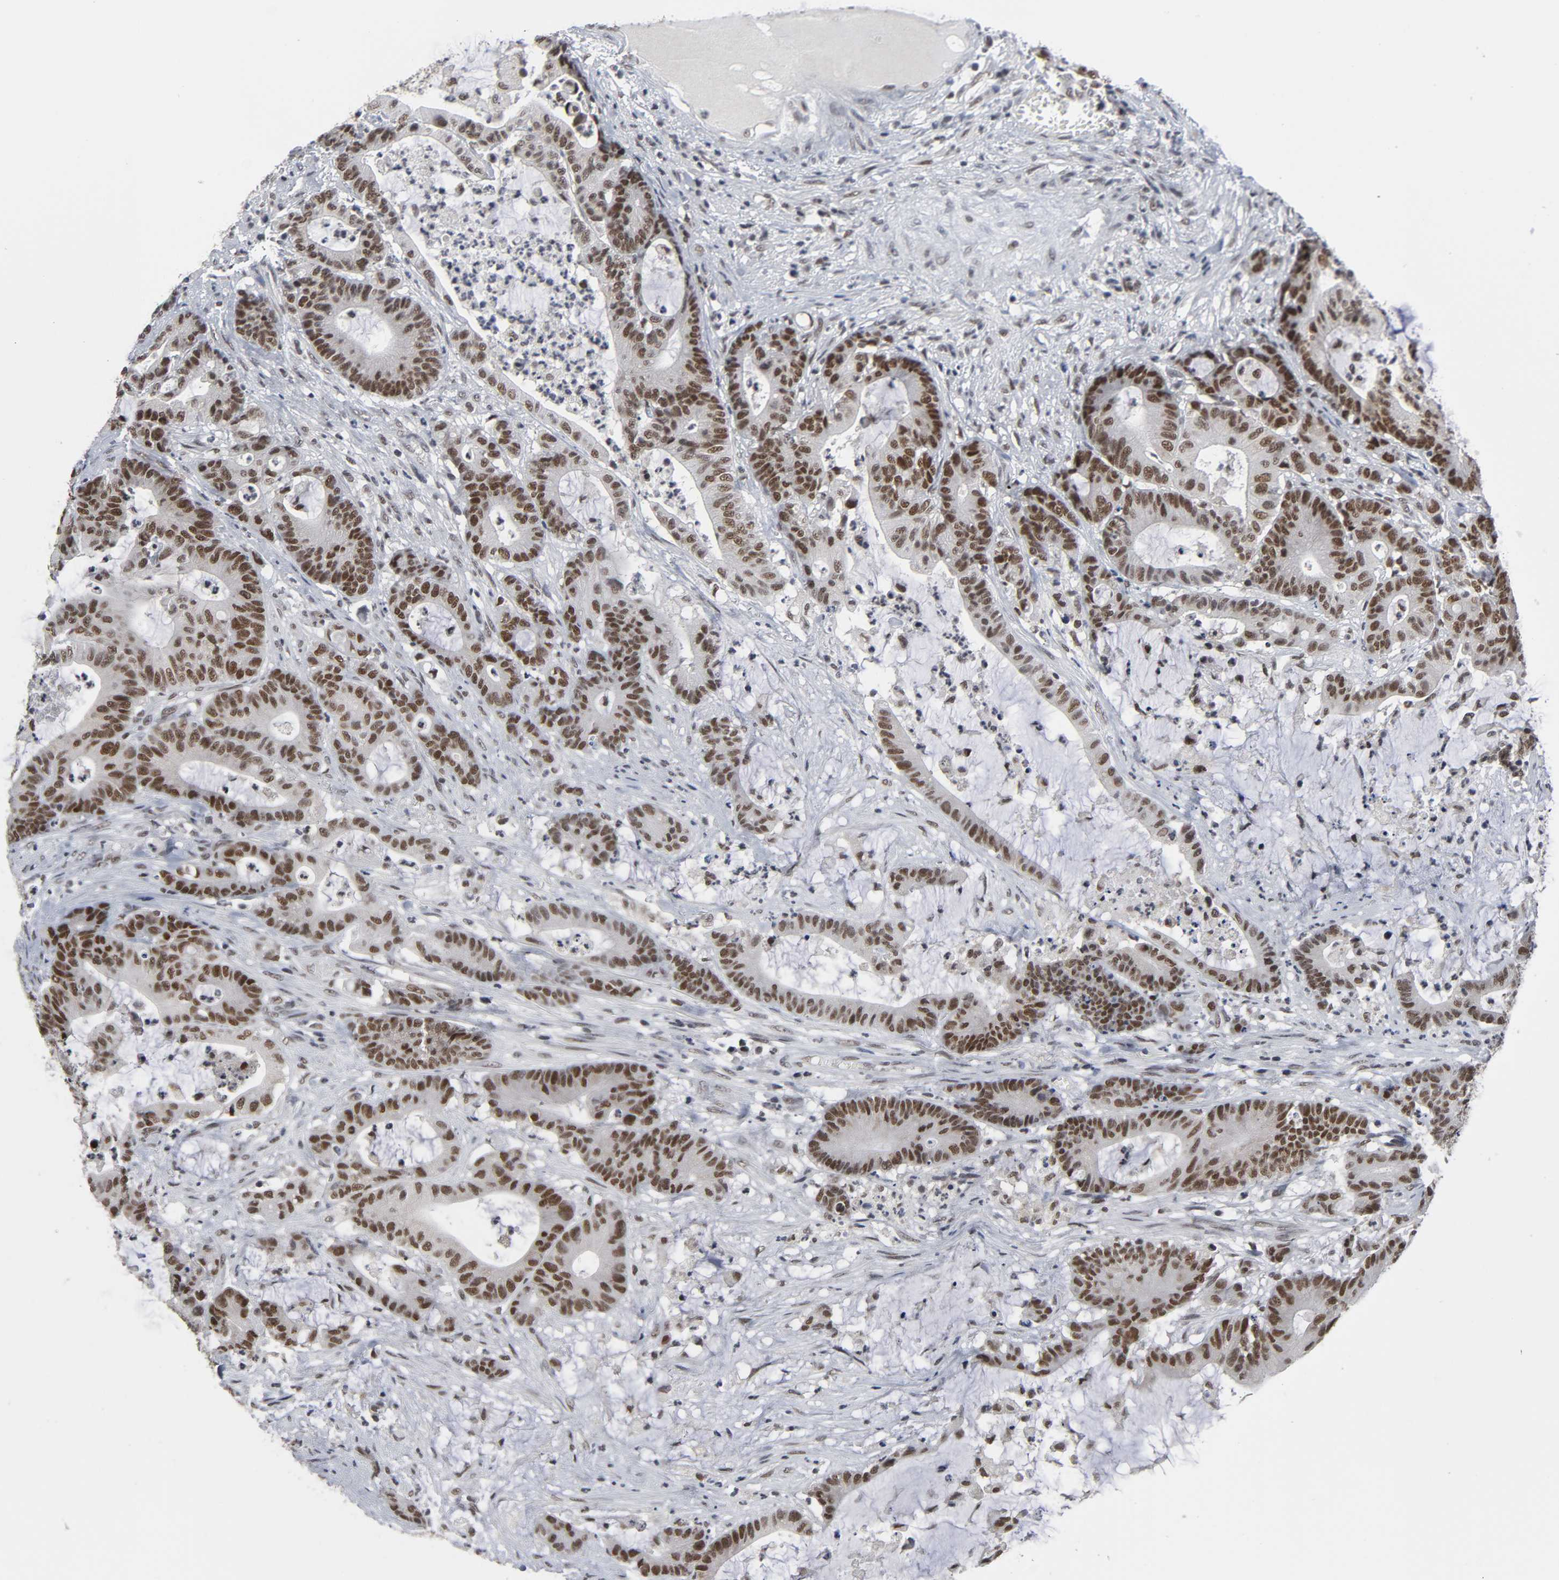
{"staining": {"intensity": "strong", "quantity": ">75%", "location": "nuclear"}, "tissue": "colorectal cancer", "cell_type": "Tumor cells", "image_type": "cancer", "snomed": [{"axis": "morphology", "description": "Adenocarcinoma, NOS"}, {"axis": "topography", "description": "Colon"}], "caption": "The histopathology image reveals a brown stain indicating the presence of a protein in the nuclear of tumor cells in colorectal cancer (adenocarcinoma).", "gene": "TRIM33", "patient": {"sex": "female", "age": 84}}